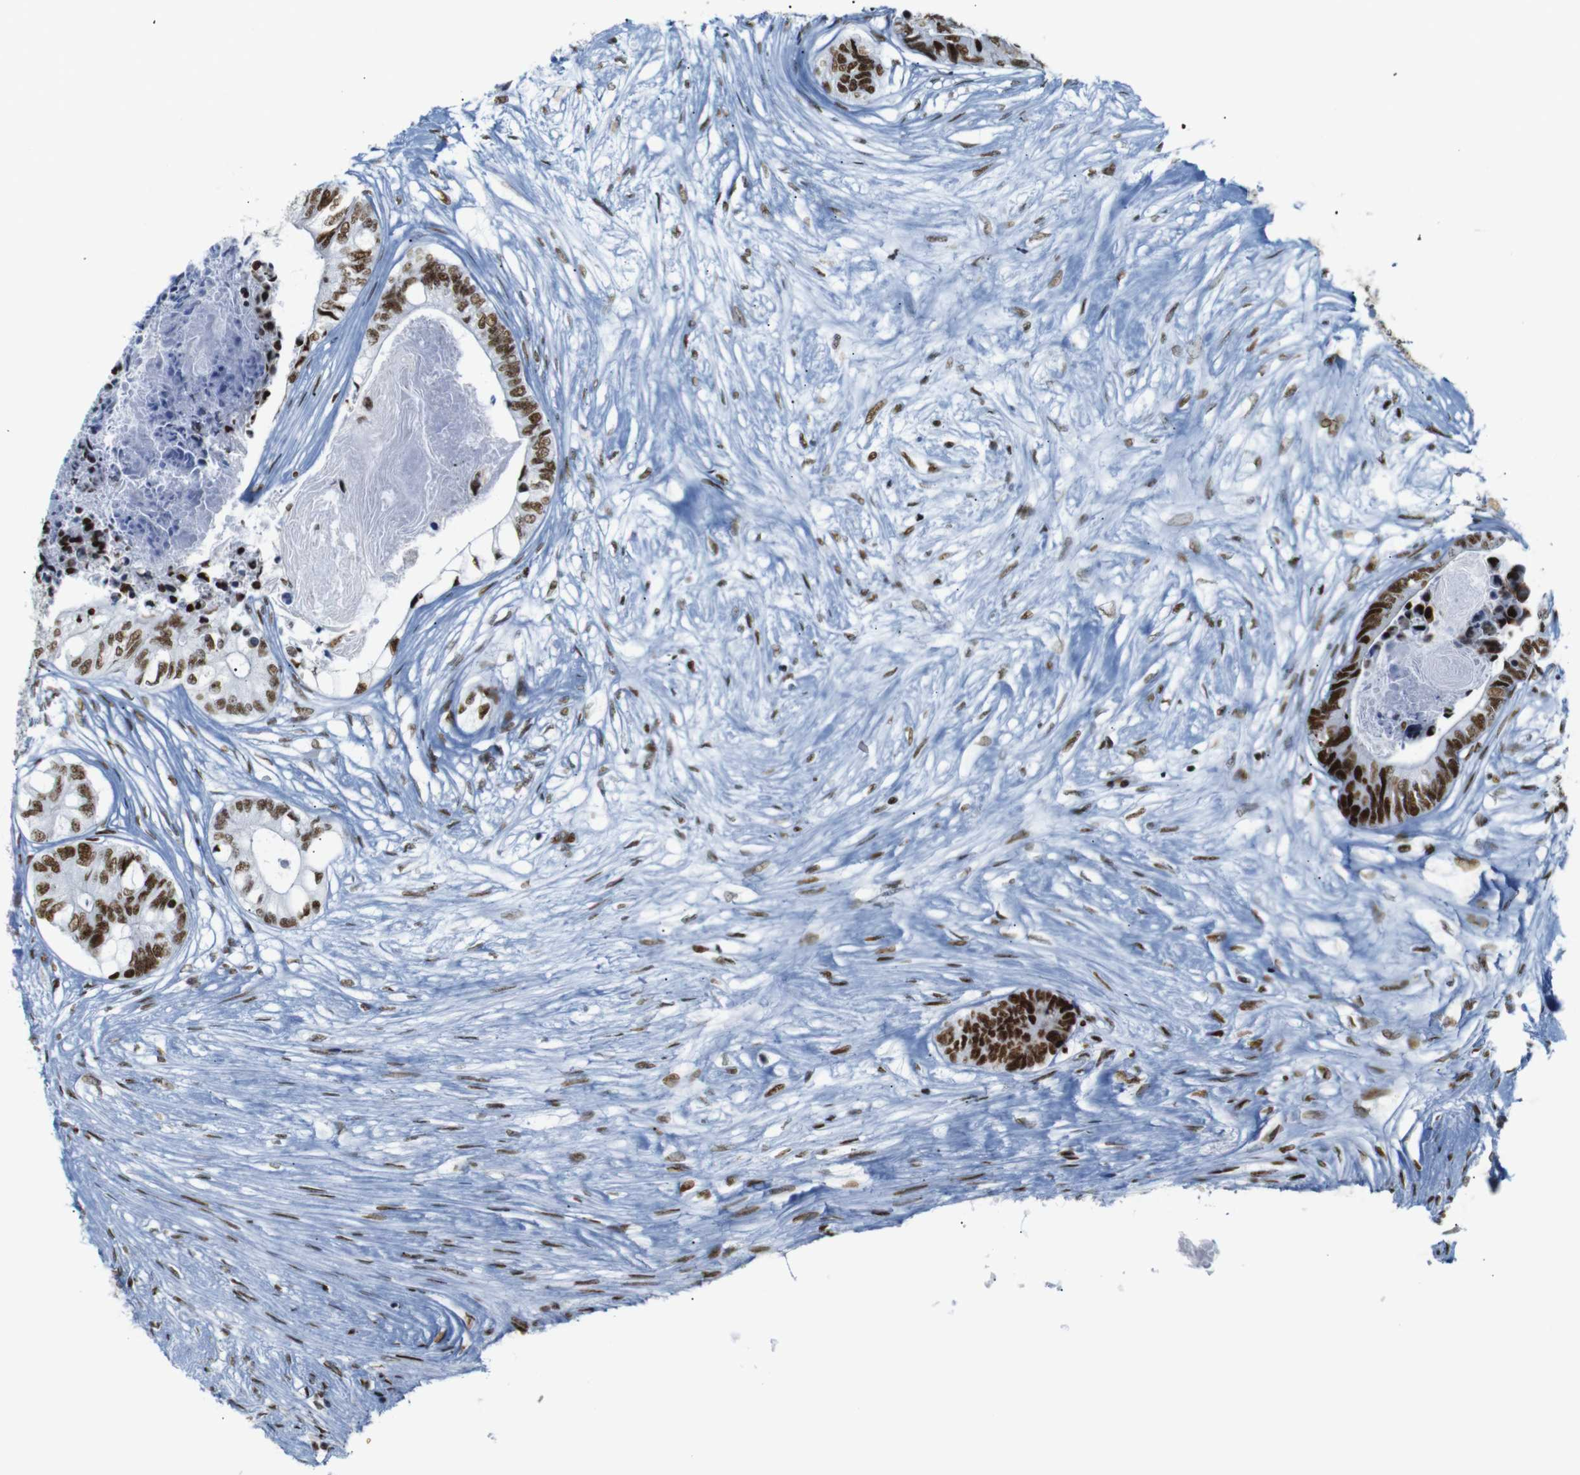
{"staining": {"intensity": "strong", "quantity": ">75%", "location": "nuclear"}, "tissue": "colorectal cancer", "cell_type": "Tumor cells", "image_type": "cancer", "snomed": [{"axis": "morphology", "description": "Adenocarcinoma, NOS"}, {"axis": "topography", "description": "Rectum"}], "caption": "Colorectal cancer stained with DAB (3,3'-diaminobenzidine) immunohistochemistry exhibits high levels of strong nuclear staining in approximately >75% of tumor cells.", "gene": "TRA2B", "patient": {"sex": "male", "age": 63}}